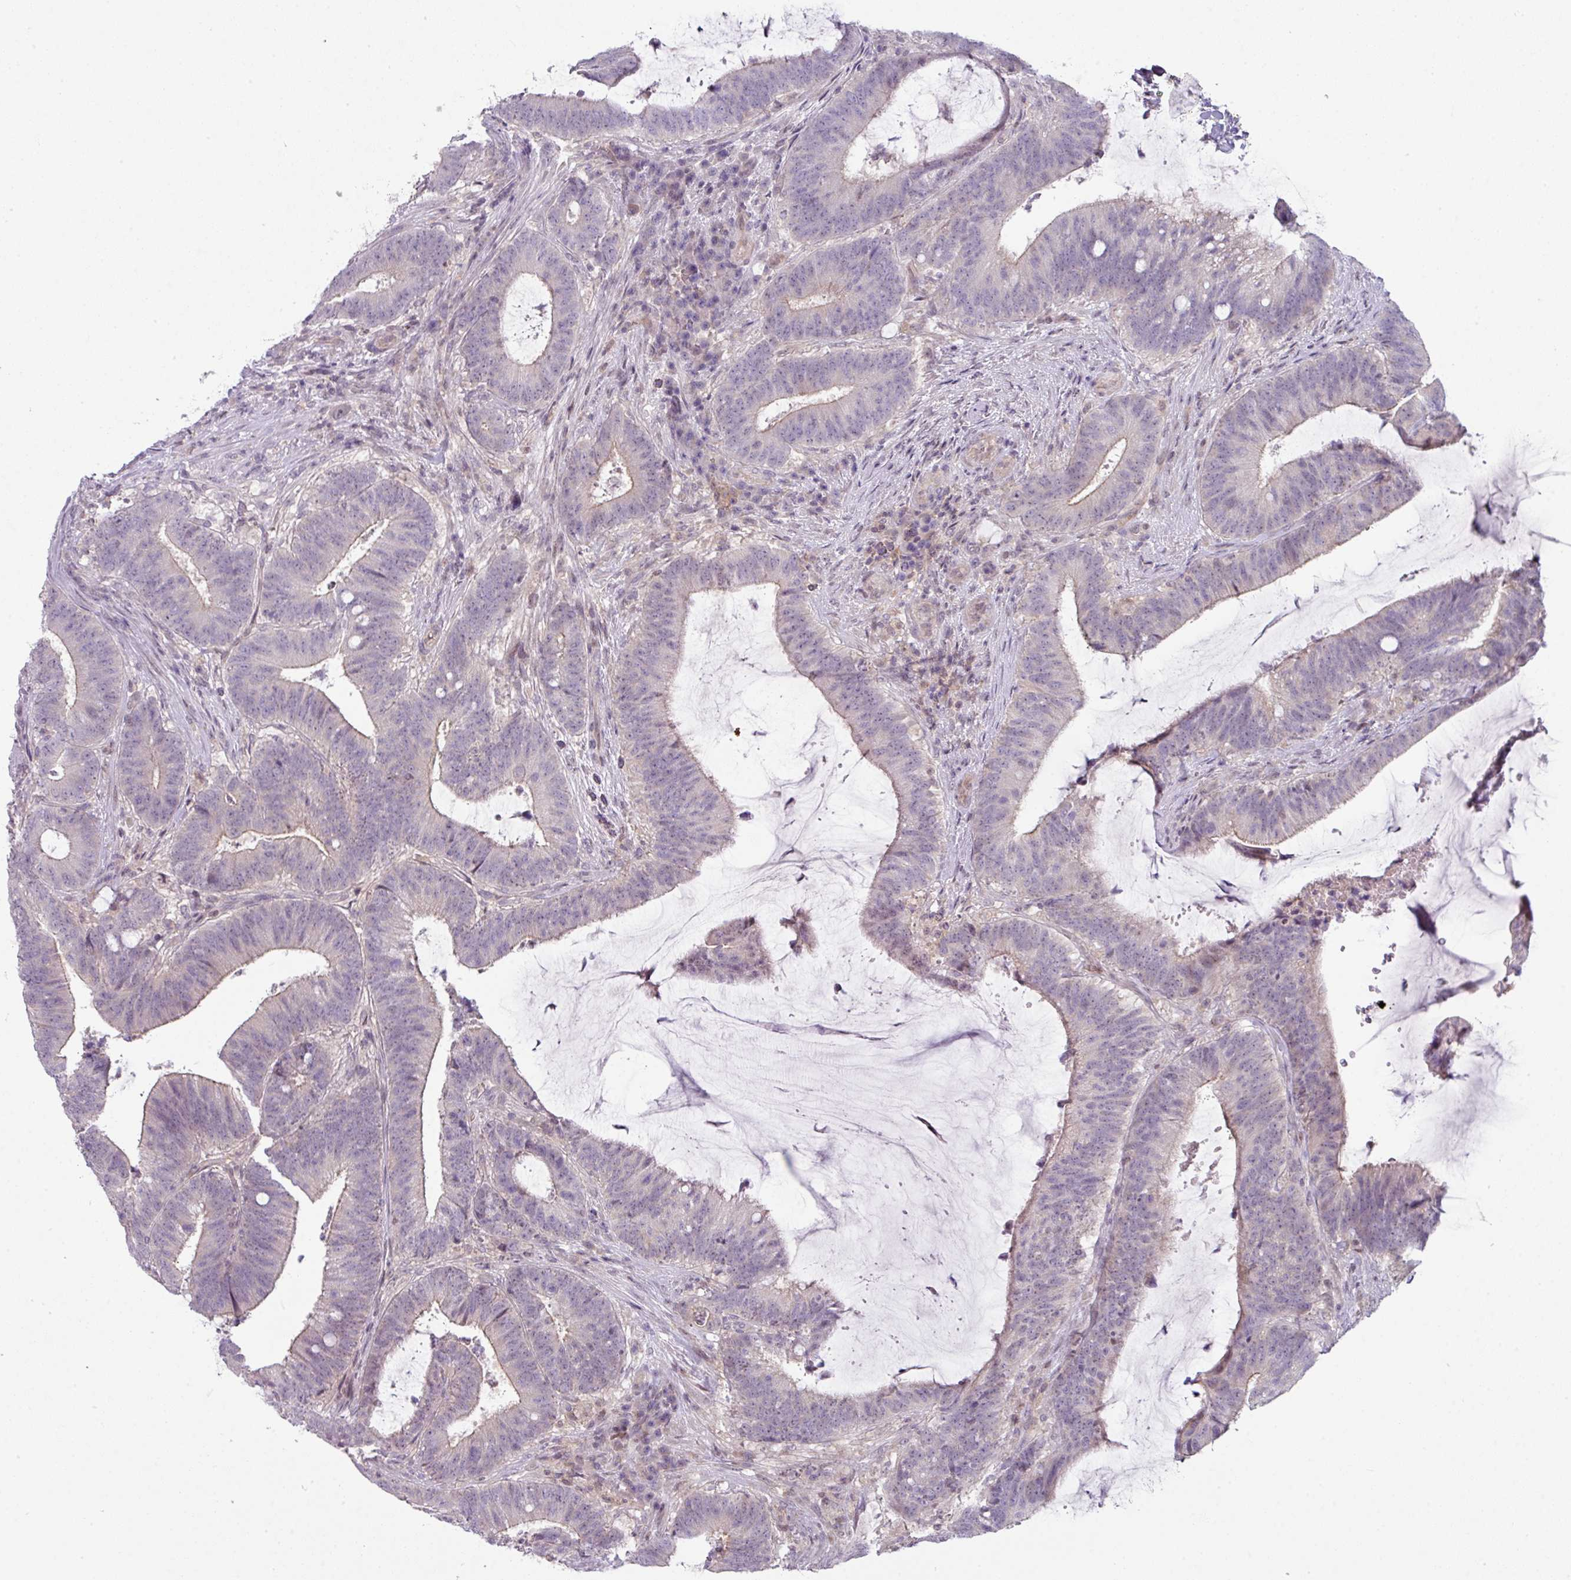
{"staining": {"intensity": "negative", "quantity": "none", "location": "none"}, "tissue": "colorectal cancer", "cell_type": "Tumor cells", "image_type": "cancer", "snomed": [{"axis": "morphology", "description": "Adenocarcinoma, NOS"}, {"axis": "topography", "description": "Colon"}], "caption": "A high-resolution image shows immunohistochemistry (IHC) staining of colorectal adenocarcinoma, which exhibits no significant staining in tumor cells.", "gene": "STAT5A", "patient": {"sex": "female", "age": 43}}